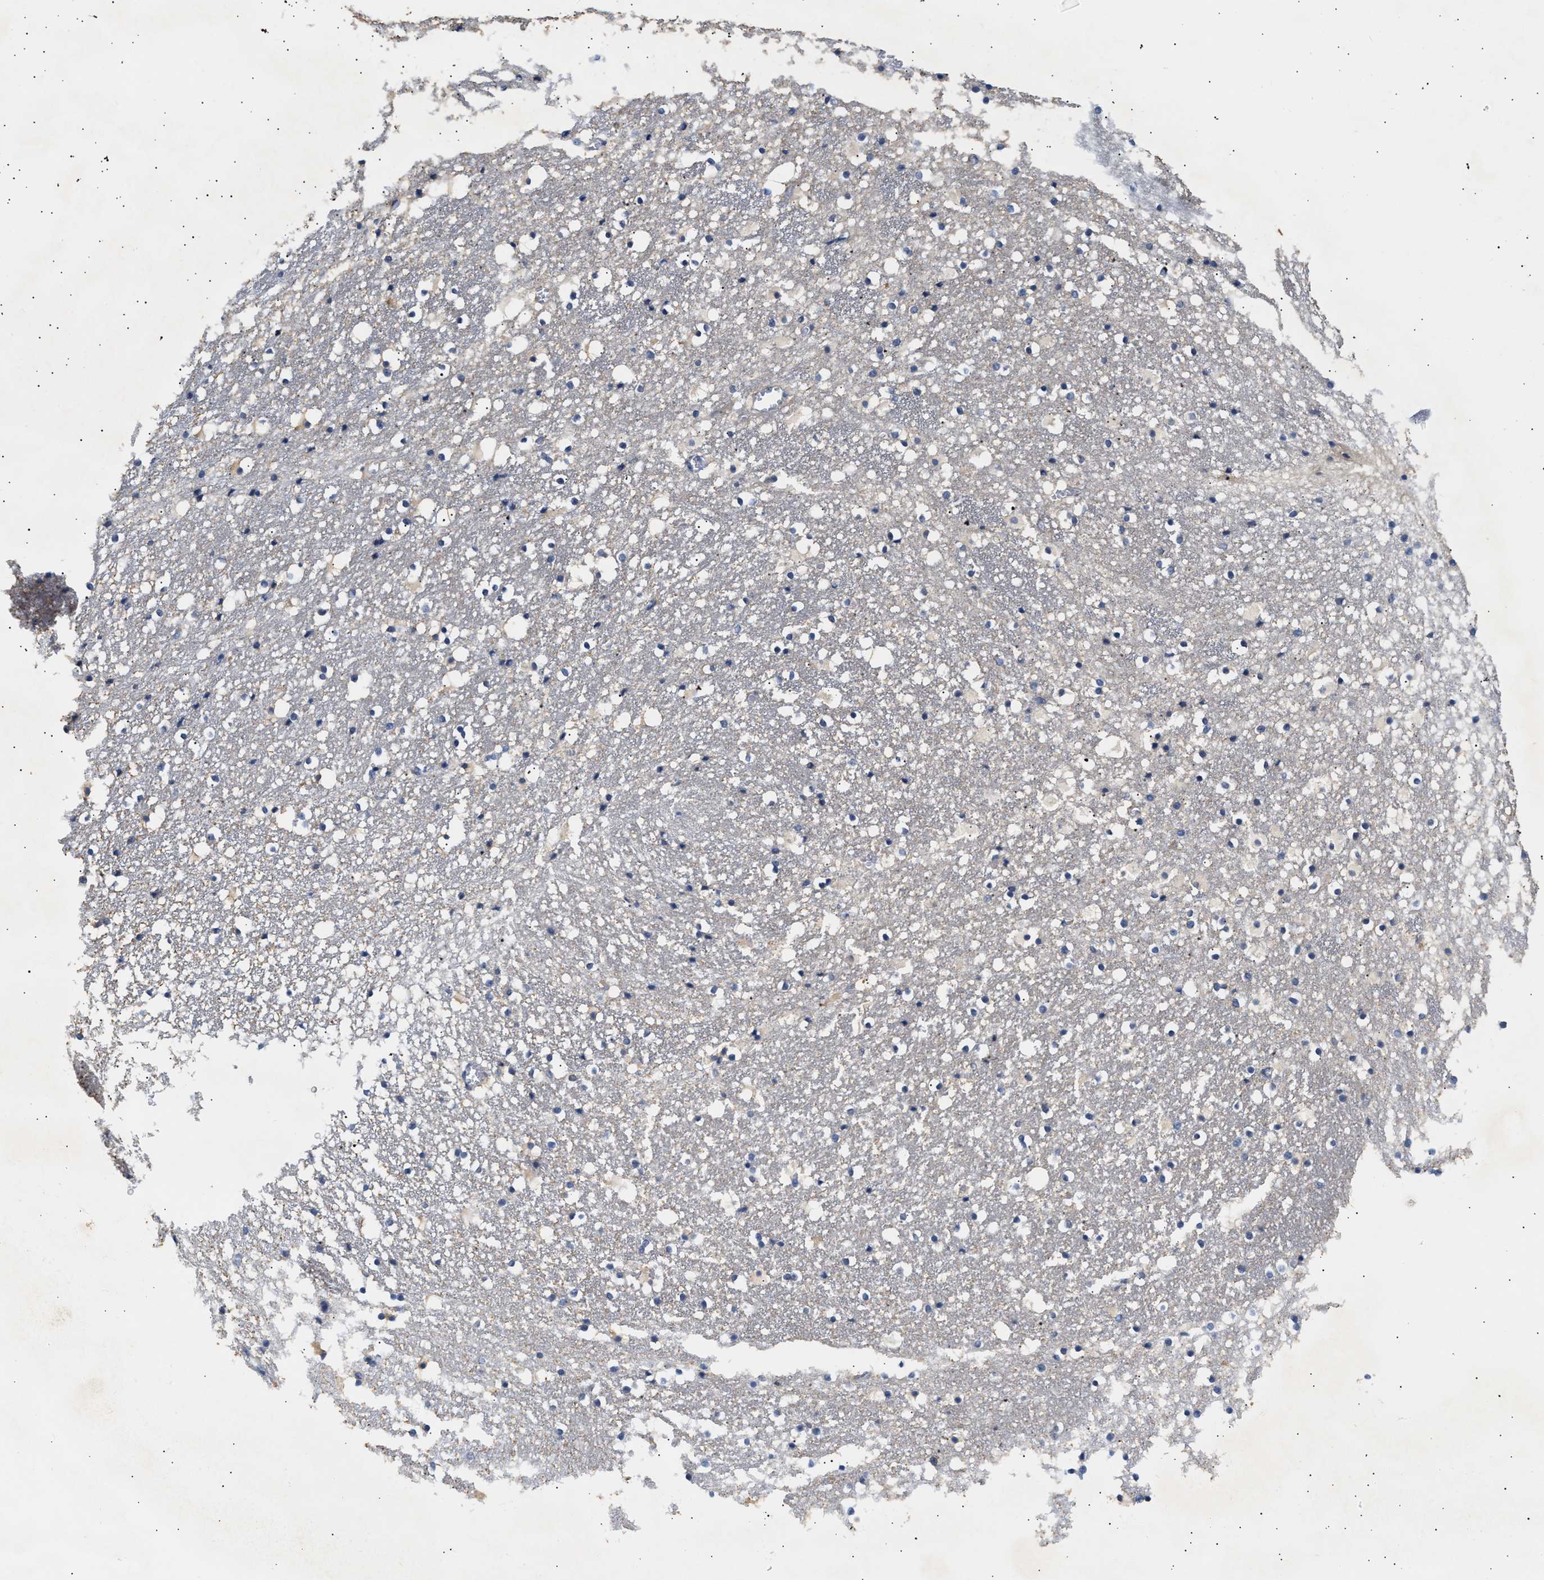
{"staining": {"intensity": "moderate", "quantity": "<25%", "location": "cytoplasmic/membranous"}, "tissue": "caudate", "cell_type": "Glial cells", "image_type": "normal", "snomed": [{"axis": "morphology", "description": "Normal tissue, NOS"}, {"axis": "topography", "description": "Lateral ventricle wall"}], "caption": "The photomicrograph reveals immunohistochemical staining of normal caudate. There is moderate cytoplasmic/membranous positivity is identified in approximately <25% of glial cells.", "gene": "TRIM50", "patient": {"sex": "male", "age": 45}}